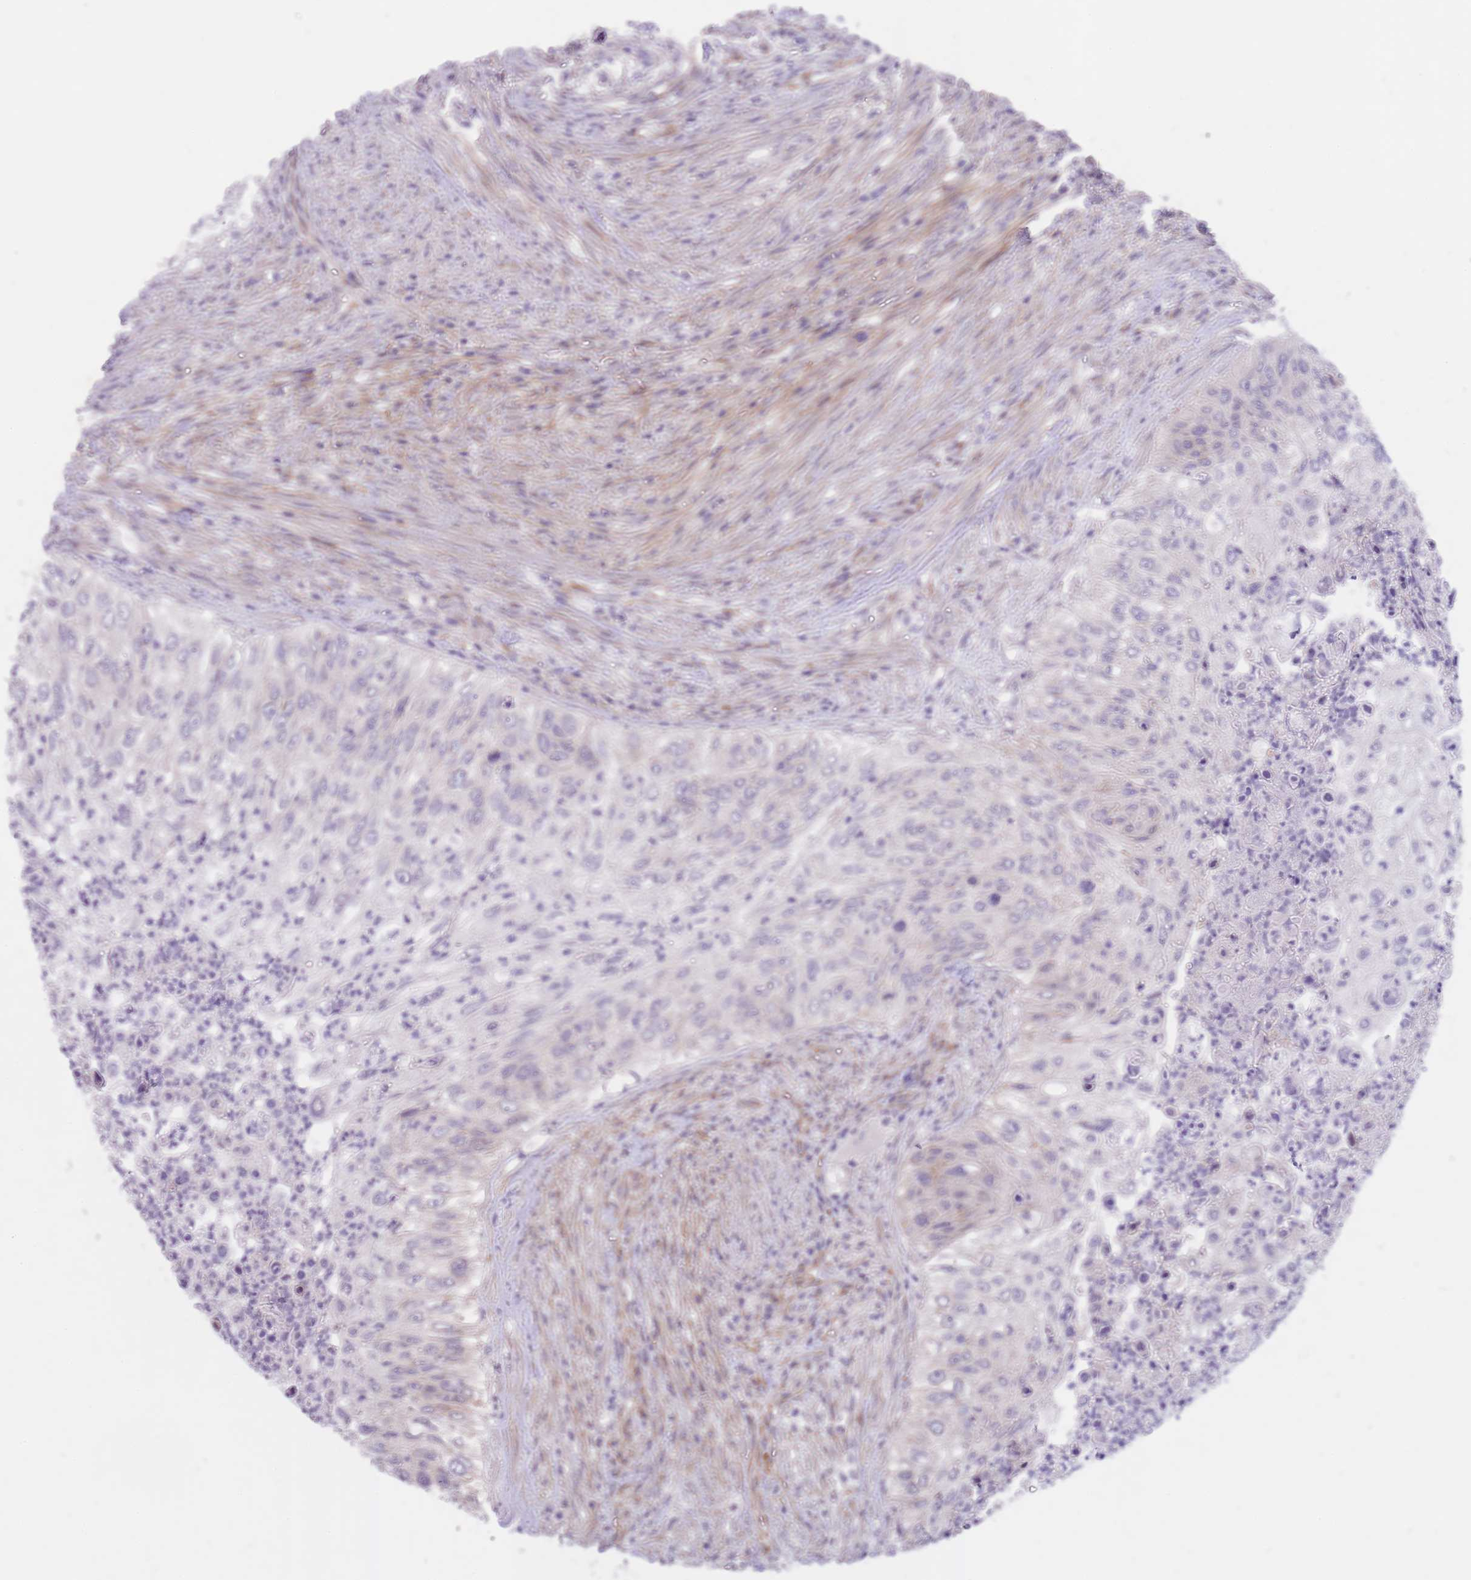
{"staining": {"intensity": "negative", "quantity": "none", "location": "none"}, "tissue": "urothelial cancer", "cell_type": "Tumor cells", "image_type": "cancer", "snomed": [{"axis": "morphology", "description": "Urothelial carcinoma, High grade"}, {"axis": "topography", "description": "Urinary bladder"}], "caption": "A photomicrograph of urothelial cancer stained for a protein displays no brown staining in tumor cells.", "gene": "QTRT1", "patient": {"sex": "female", "age": 60}}